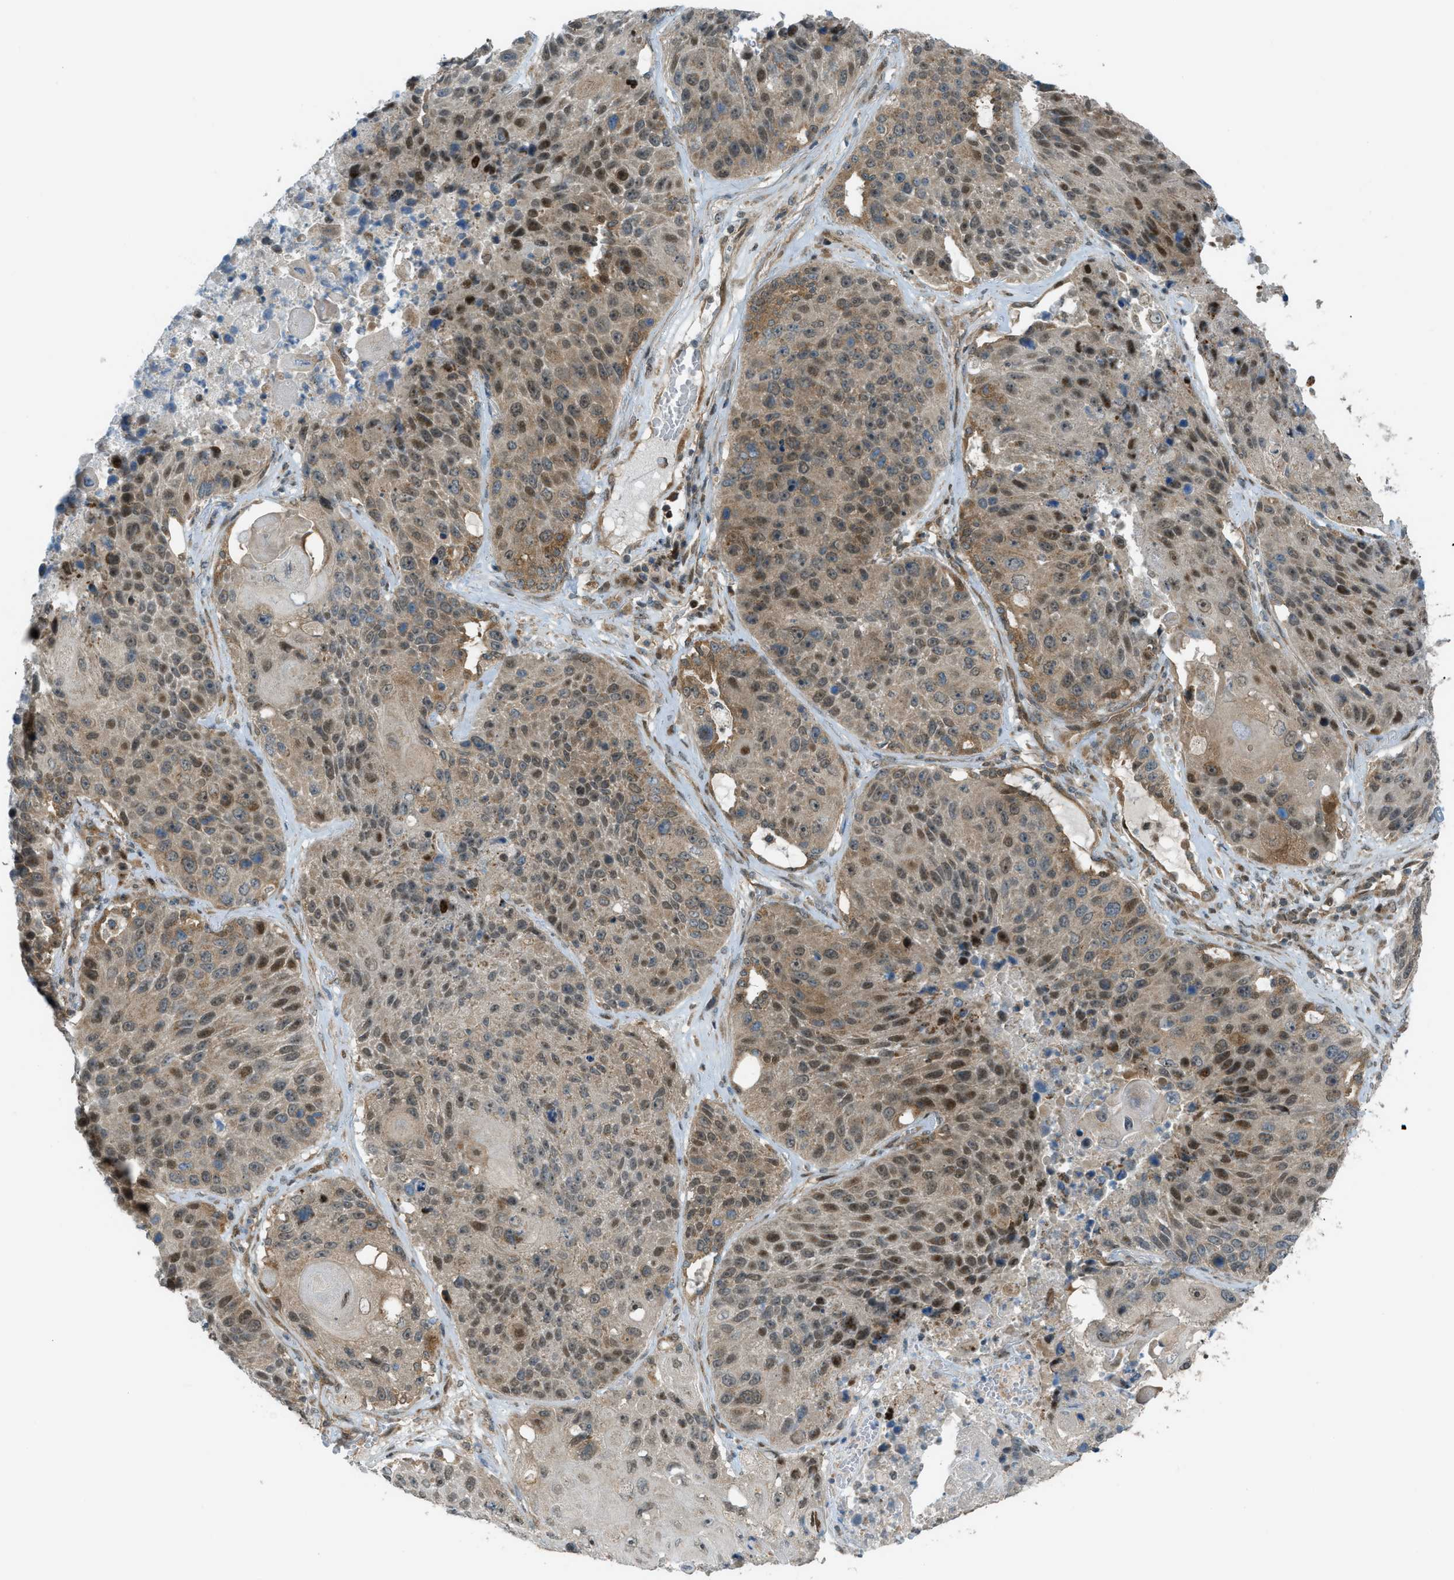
{"staining": {"intensity": "moderate", "quantity": ">75%", "location": "cytoplasmic/membranous,nuclear"}, "tissue": "lung cancer", "cell_type": "Tumor cells", "image_type": "cancer", "snomed": [{"axis": "morphology", "description": "Squamous cell carcinoma, NOS"}, {"axis": "topography", "description": "Lung"}], "caption": "A histopathology image of lung cancer stained for a protein reveals moderate cytoplasmic/membranous and nuclear brown staining in tumor cells.", "gene": "CCDC186", "patient": {"sex": "male", "age": 61}}